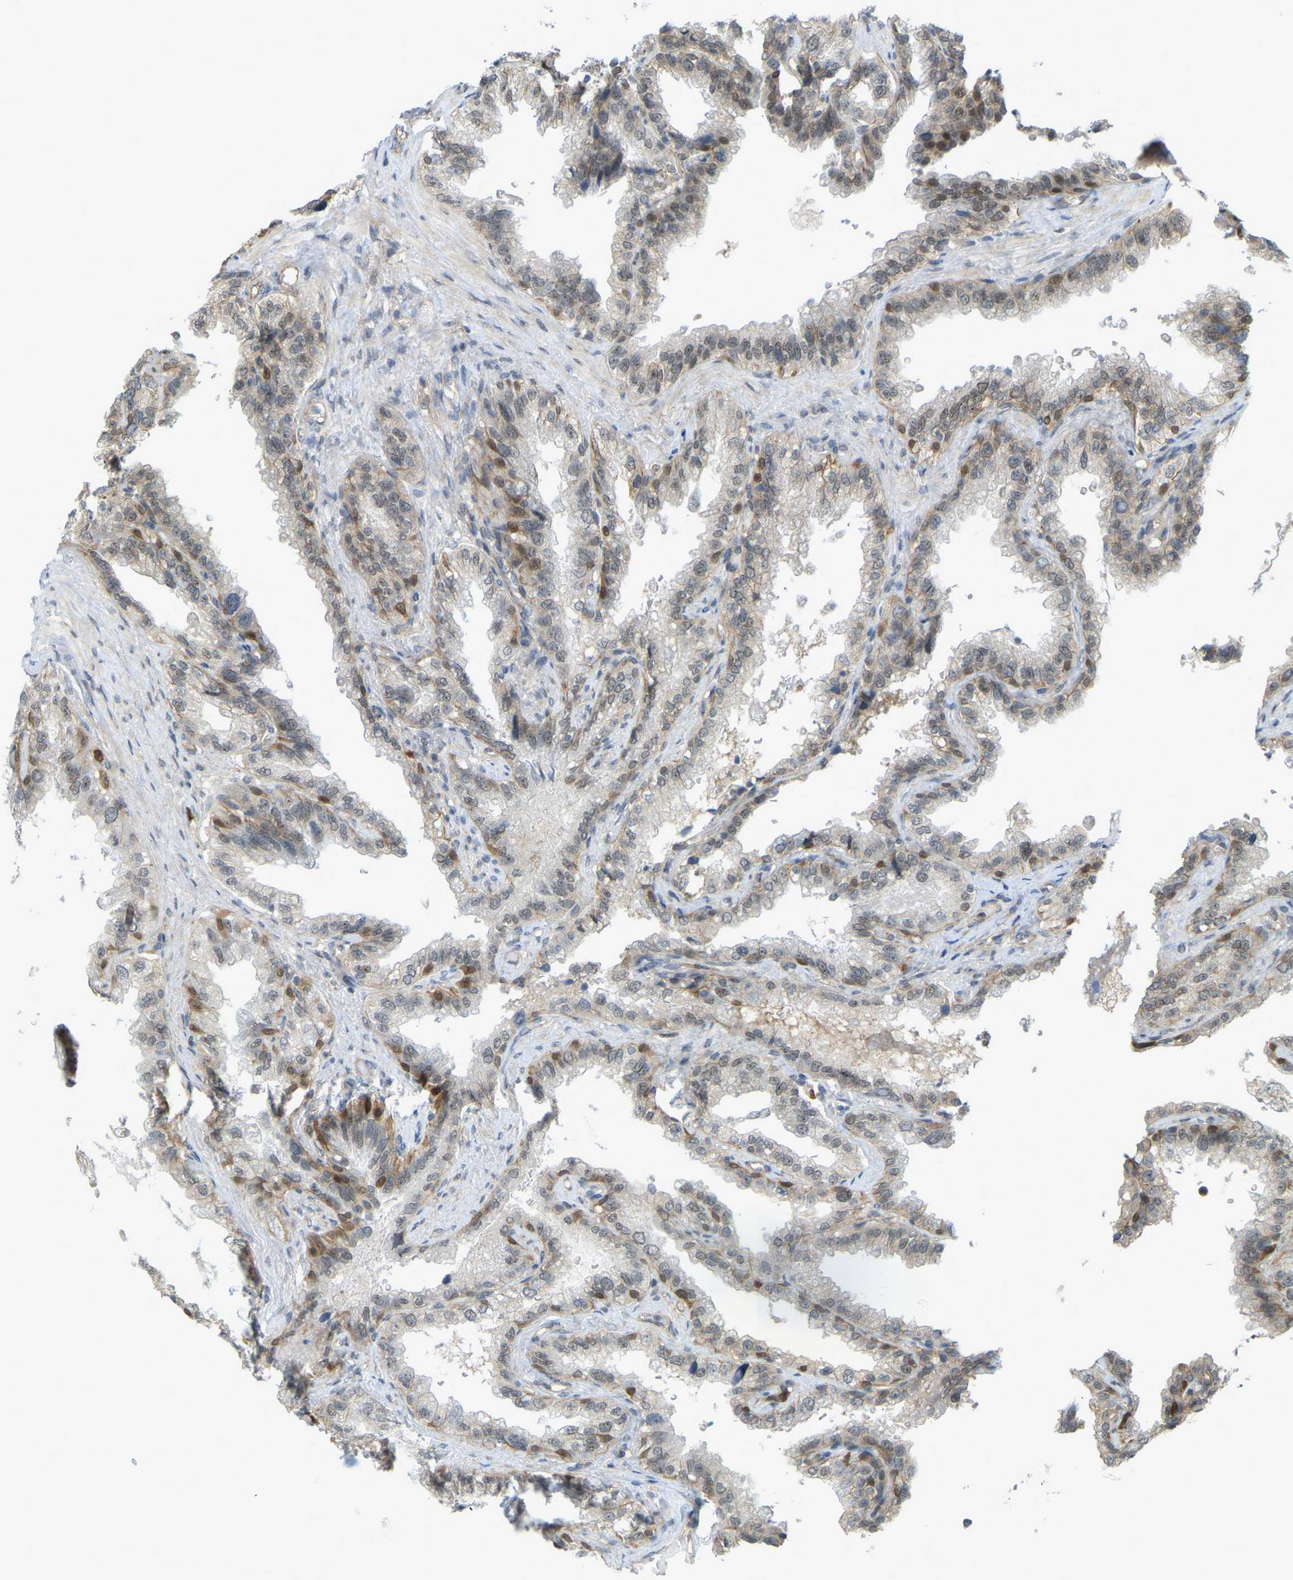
{"staining": {"intensity": "moderate", "quantity": "25%-75%", "location": "cytoplasmic/membranous,nuclear"}, "tissue": "seminal vesicle", "cell_type": "Glandular cells", "image_type": "normal", "snomed": [{"axis": "morphology", "description": "Normal tissue, NOS"}, {"axis": "topography", "description": "Seminal veicle"}], "caption": "Seminal vesicle was stained to show a protein in brown. There is medium levels of moderate cytoplasmic/membranous,nuclear expression in approximately 25%-75% of glandular cells. Using DAB (brown) and hematoxylin (blue) stains, captured at high magnification using brightfield microscopy.", "gene": "SERPINB5", "patient": {"sex": "male", "age": 68}}